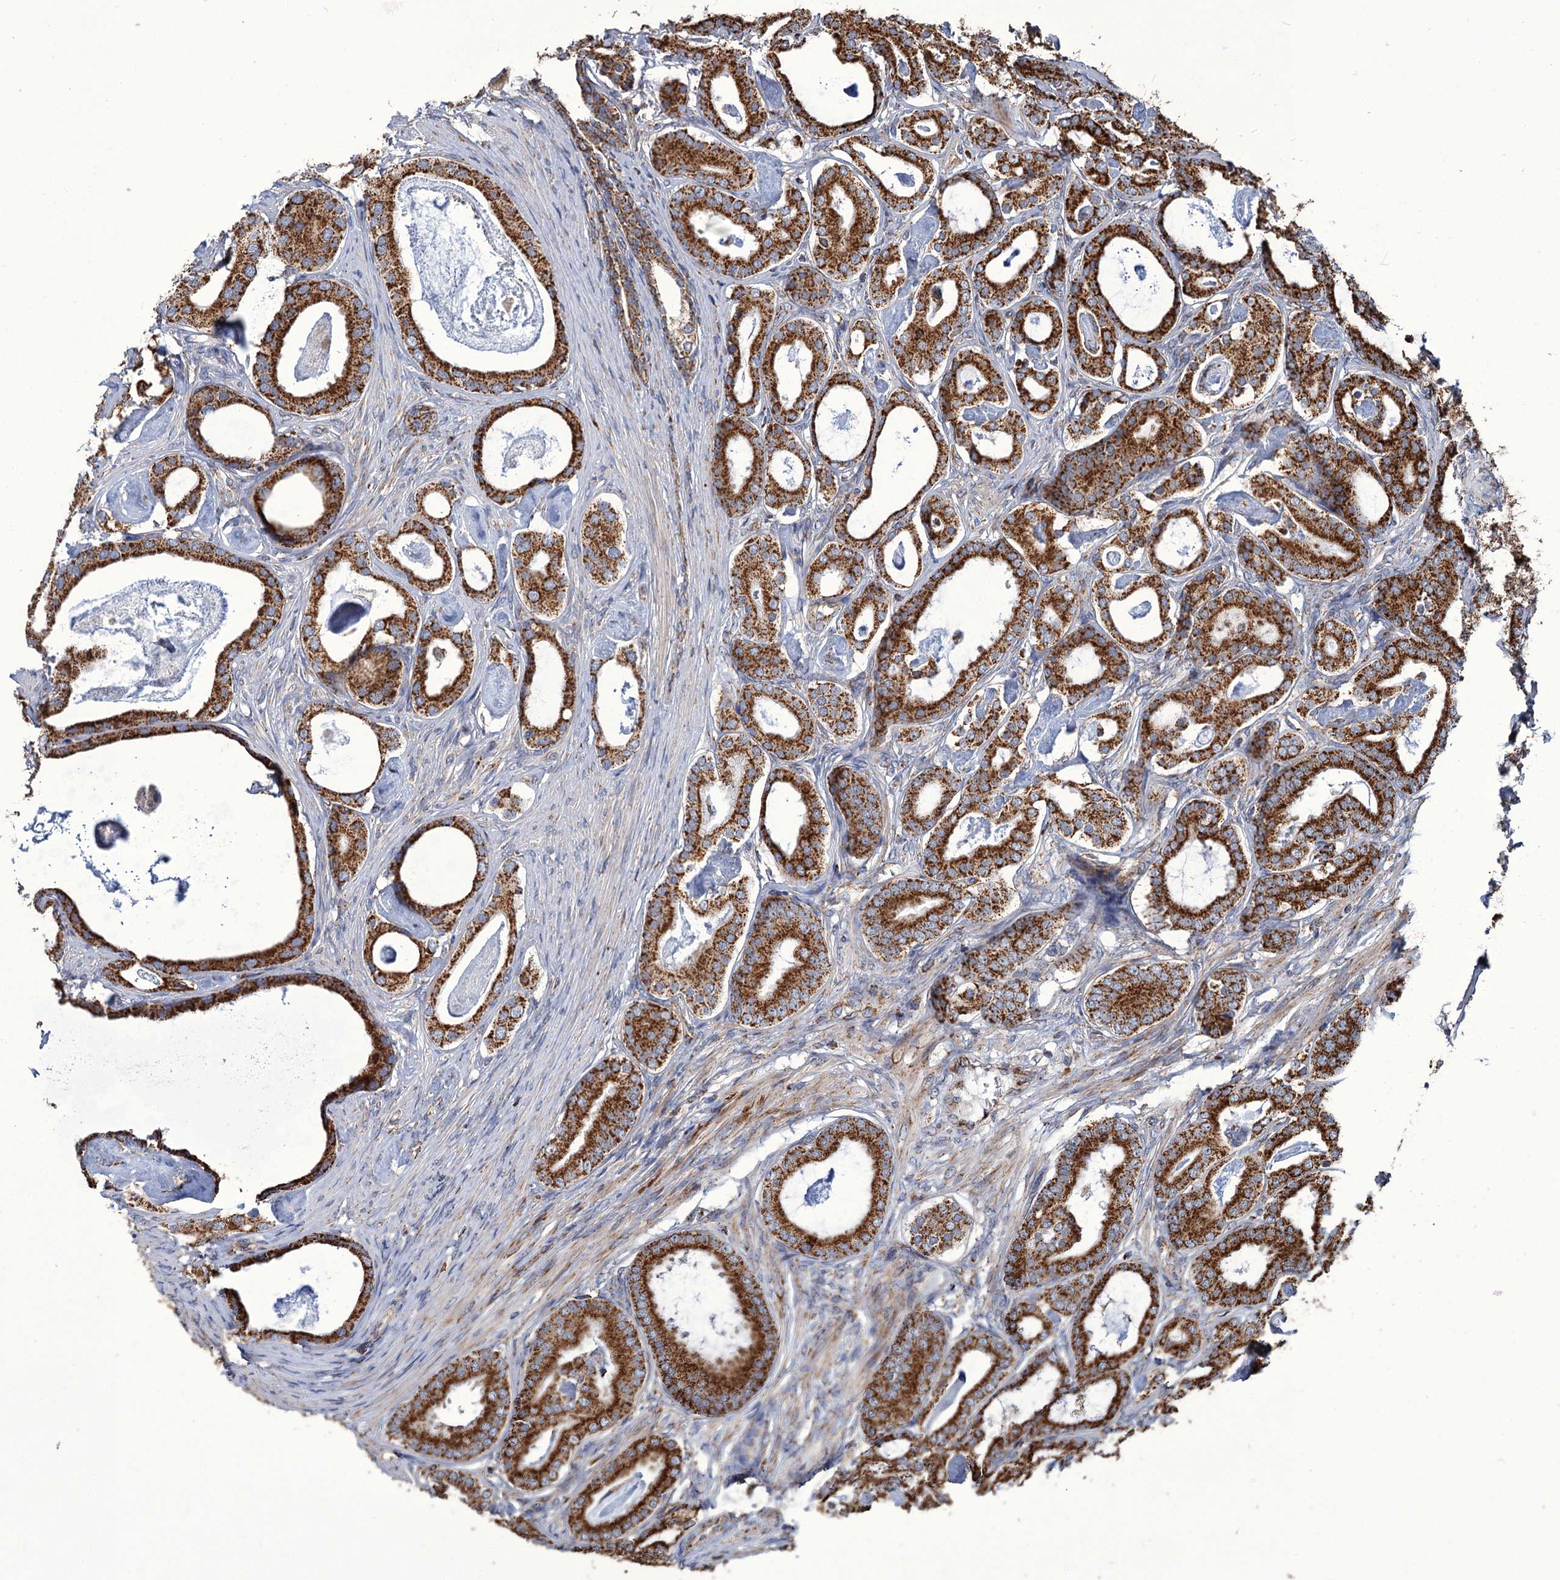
{"staining": {"intensity": "strong", "quantity": ">75%", "location": "cytoplasmic/membranous"}, "tissue": "prostate cancer", "cell_type": "Tumor cells", "image_type": "cancer", "snomed": [{"axis": "morphology", "description": "Adenocarcinoma, Low grade"}, {"axis": "topography", "description": "Prostate"}], "caption": "About >75% of tumor cells in prostate cancer exhibit strong cytoplasmic/membranous protein staining as visualized by brown immunohistochemical staining.", "gene": "APH1A", "patient": {"sex": "male", "age": 71}}